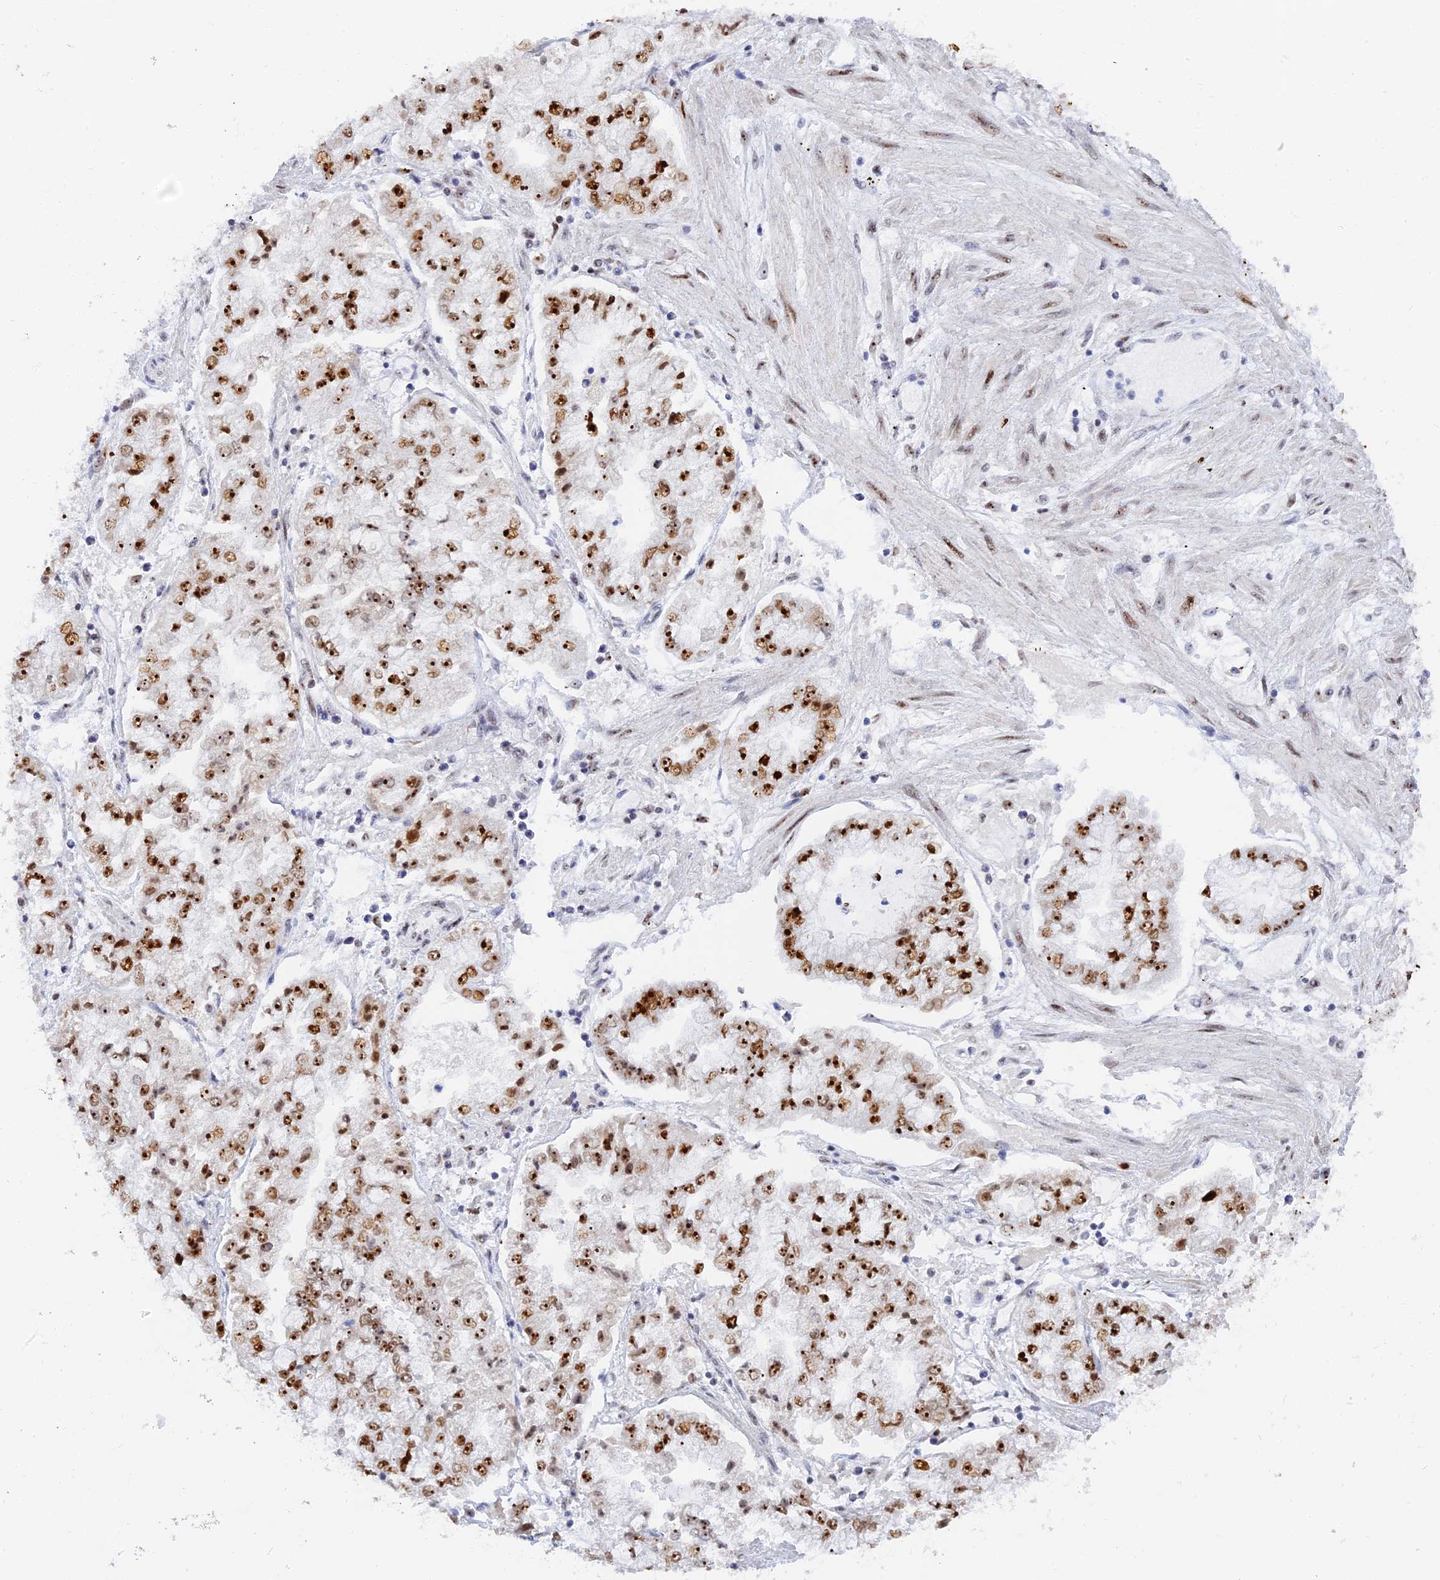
{"staining": {"intensity": "strong", "quantity": ">75%", "location": "nuclear"}, "tissue": "stomach cancer", "cell_type": "Tumor cells", "image_type": "cancer", "snomed": [{"axis": "morphology", "description": "Adenocarcinoma, NOS"}, {"axis": "topography", "description": "Stomach"}], "caption": "Tumor cells show high levels of strong nuclear positivity in about >75% of cells in human stomach cancer.", "gene": "RSL1D1", "patient": {"sex": "male", "age": 76}}